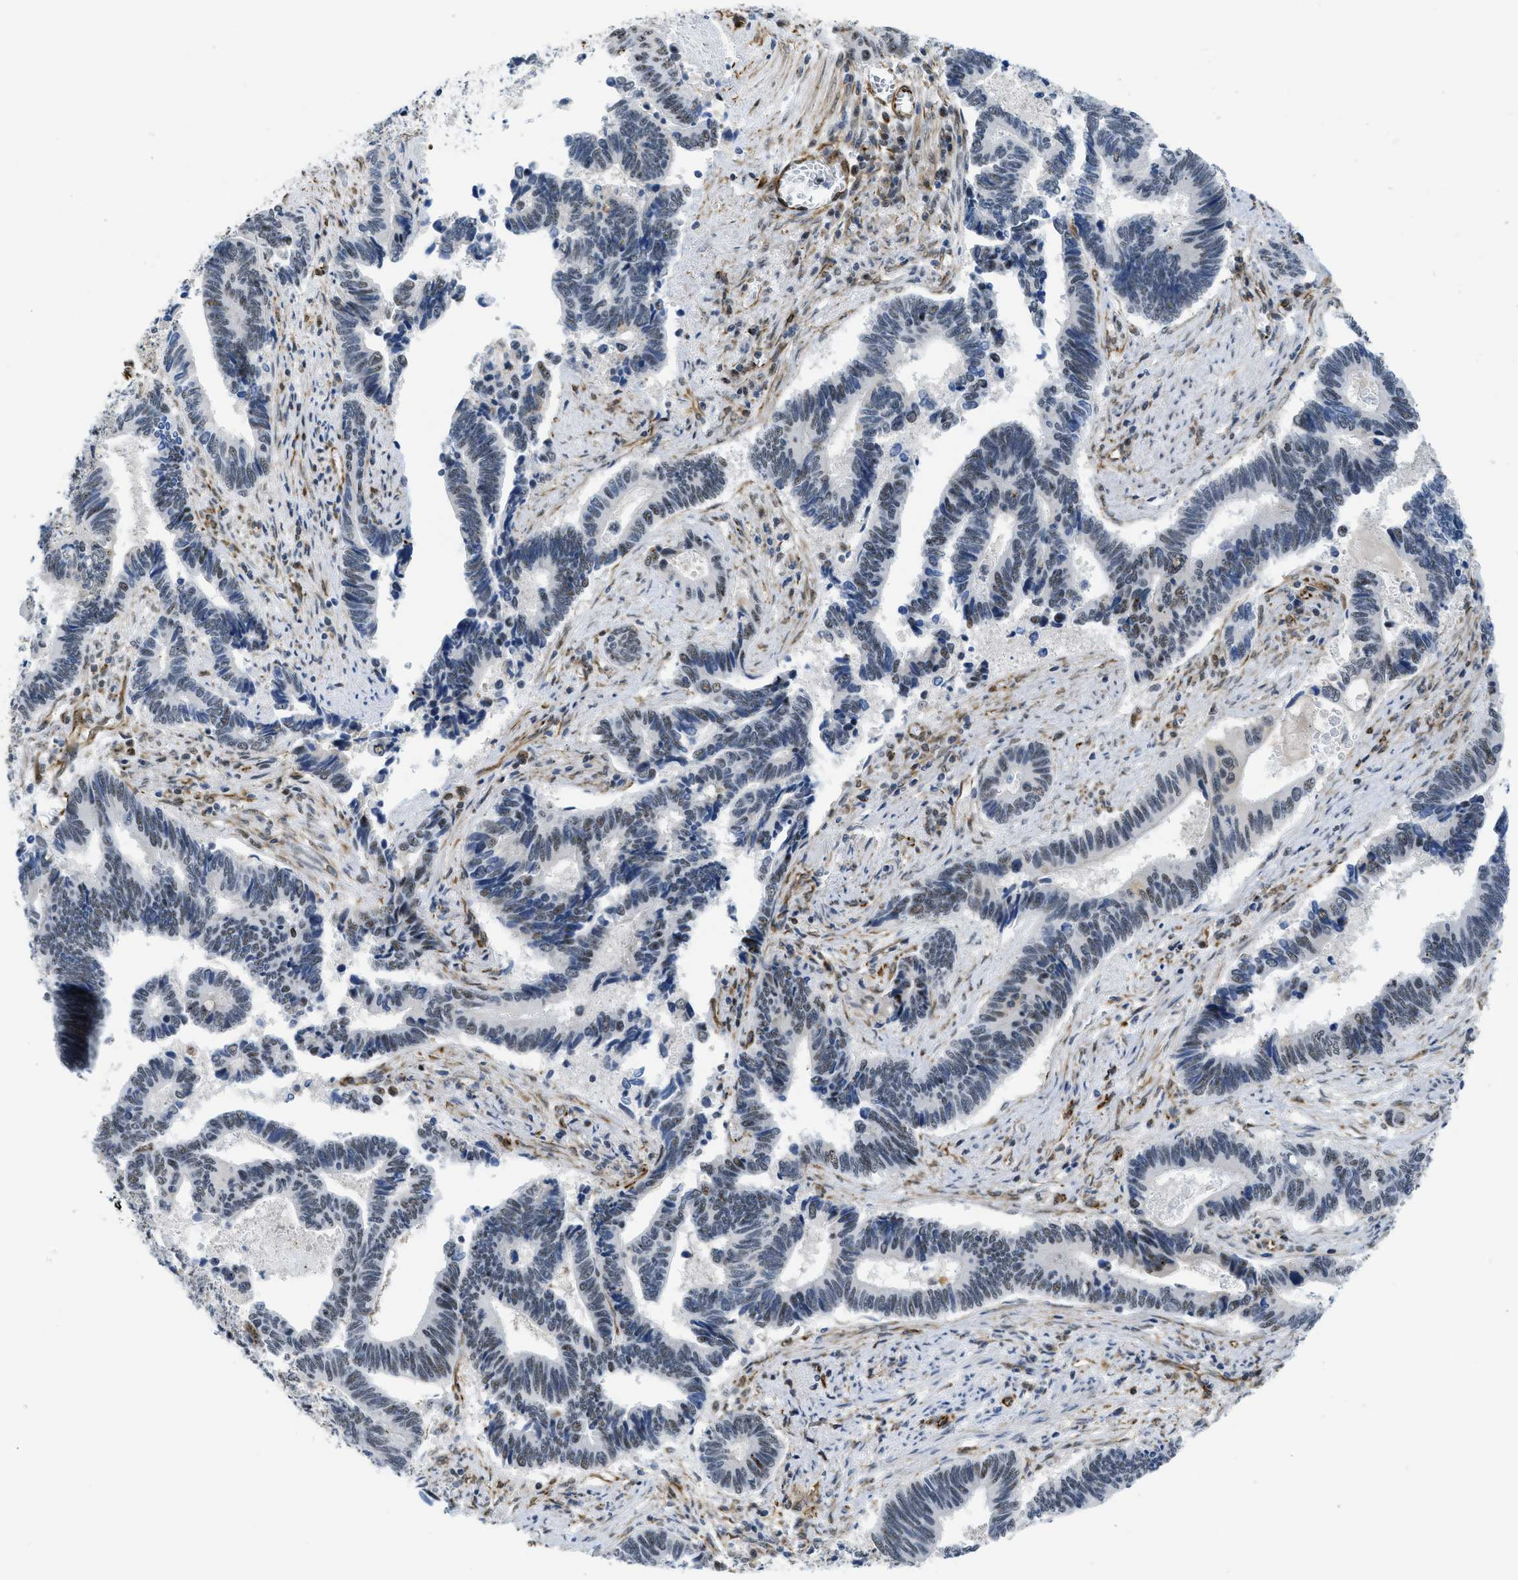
{"staining": {"intensity": "moderate", "quantity": "25%-75%", "location": "nuclear"}, "tissue": "pancreatic cancer", "cell_type": "Tumor cells", "image_type": "cancer", "snomed": [{"axis": "morphology", "description": "Adenocarcinoma, NOS"}, {"axis": "topography", "description": "Pancreas"}], "caption": "The image reveals a brown stain indicating the presence of a protein in the nuclear of tumor cells in adenocarcinoma (pancreatic). The protein is shown in brown color, while the nuclei are stained blue.", "gene": "LRRC8B", "patient": {"sex": "female", "age": 70}}